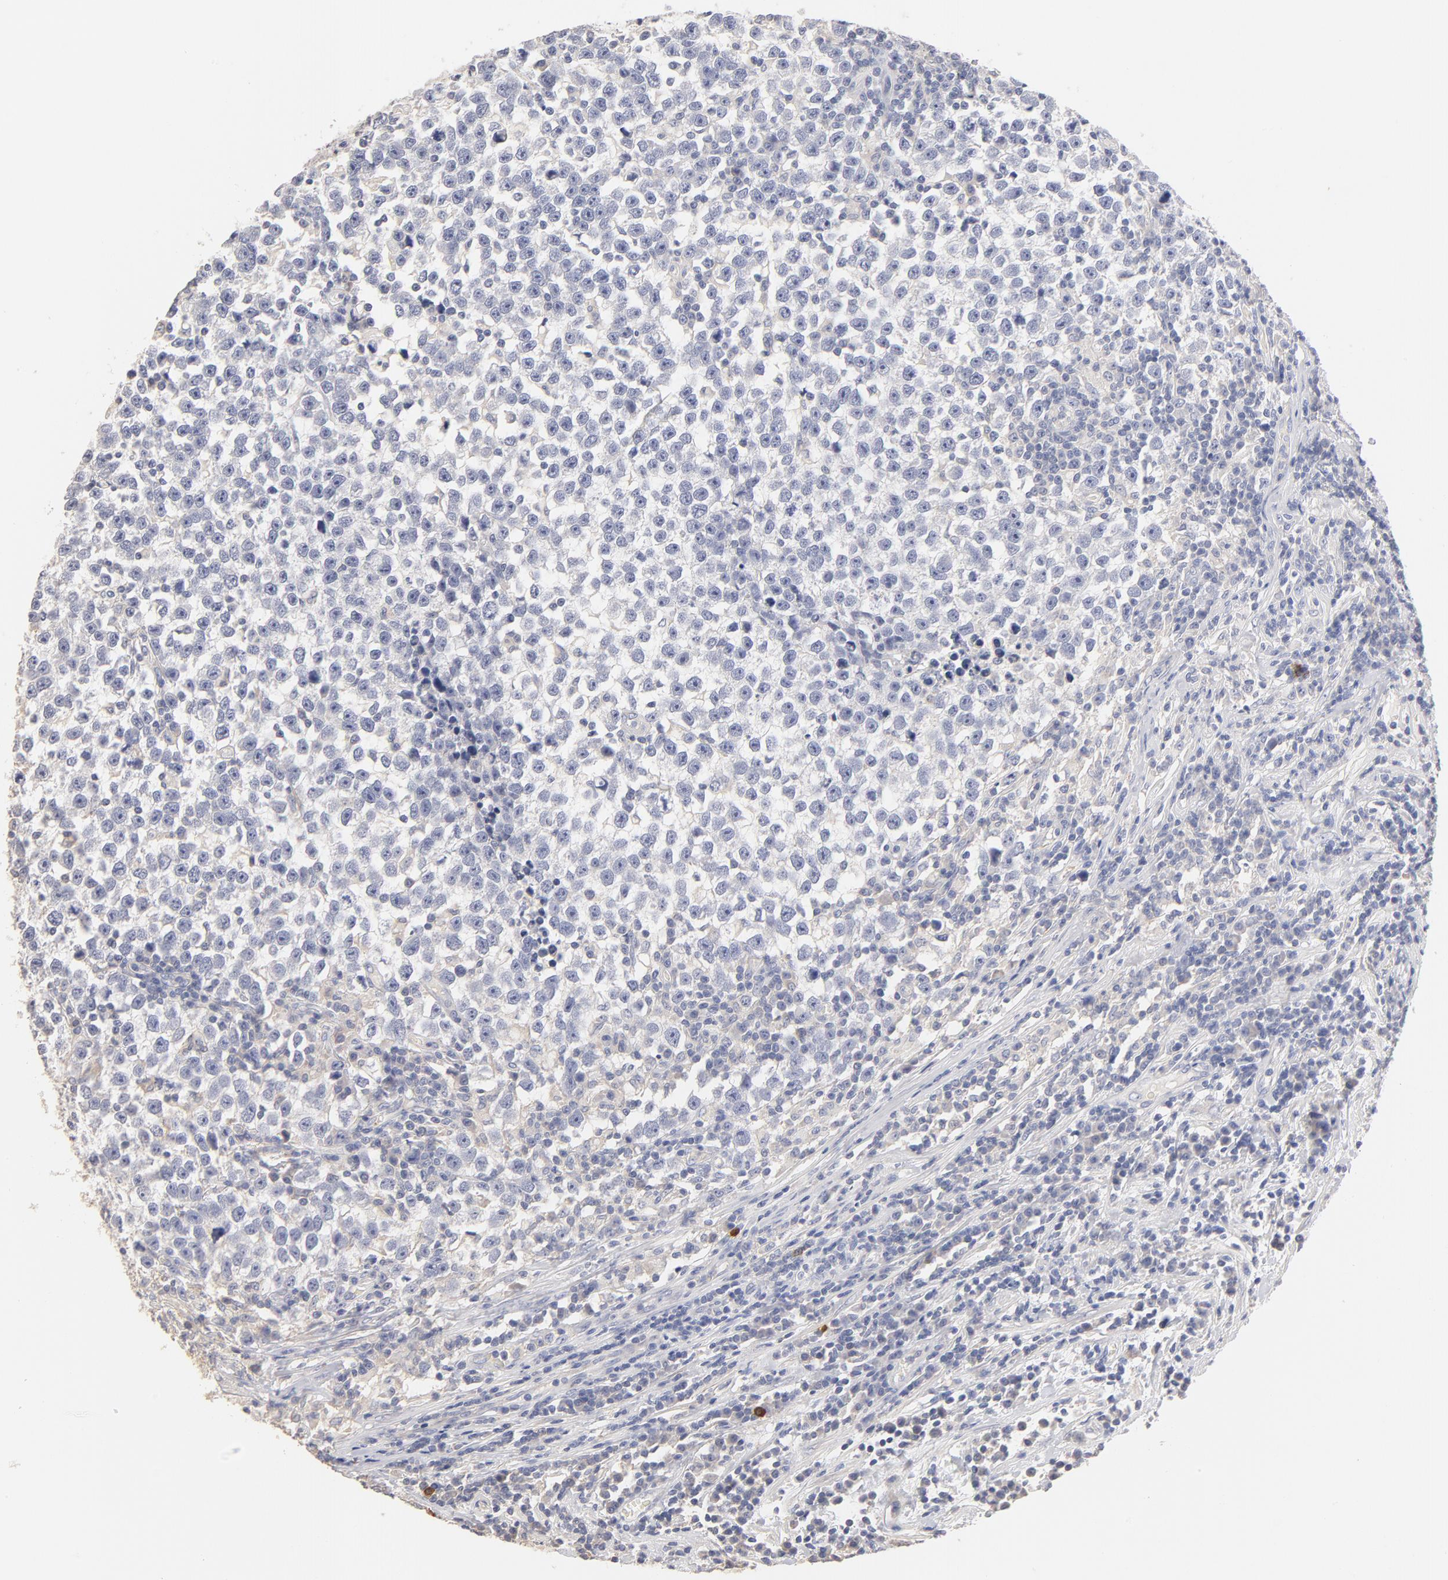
{"staining": {"intensity": "negative", "quantity": "none", "location": "none"}, "tissue": "testis cancer", "cell_type": "Tumor cells", "image_type": "cancer", "snomed": [{"axis": "morphology", "description": "Seminoma, NOS"}, {"axis": "topography", "description": "Testis"}], "caption": "The IHC histopathology image has no significant expression in tumor cells of testis seminoma tissue.", "gene": "ITGA8", "patient": {"sex": "male", "age": 43}}